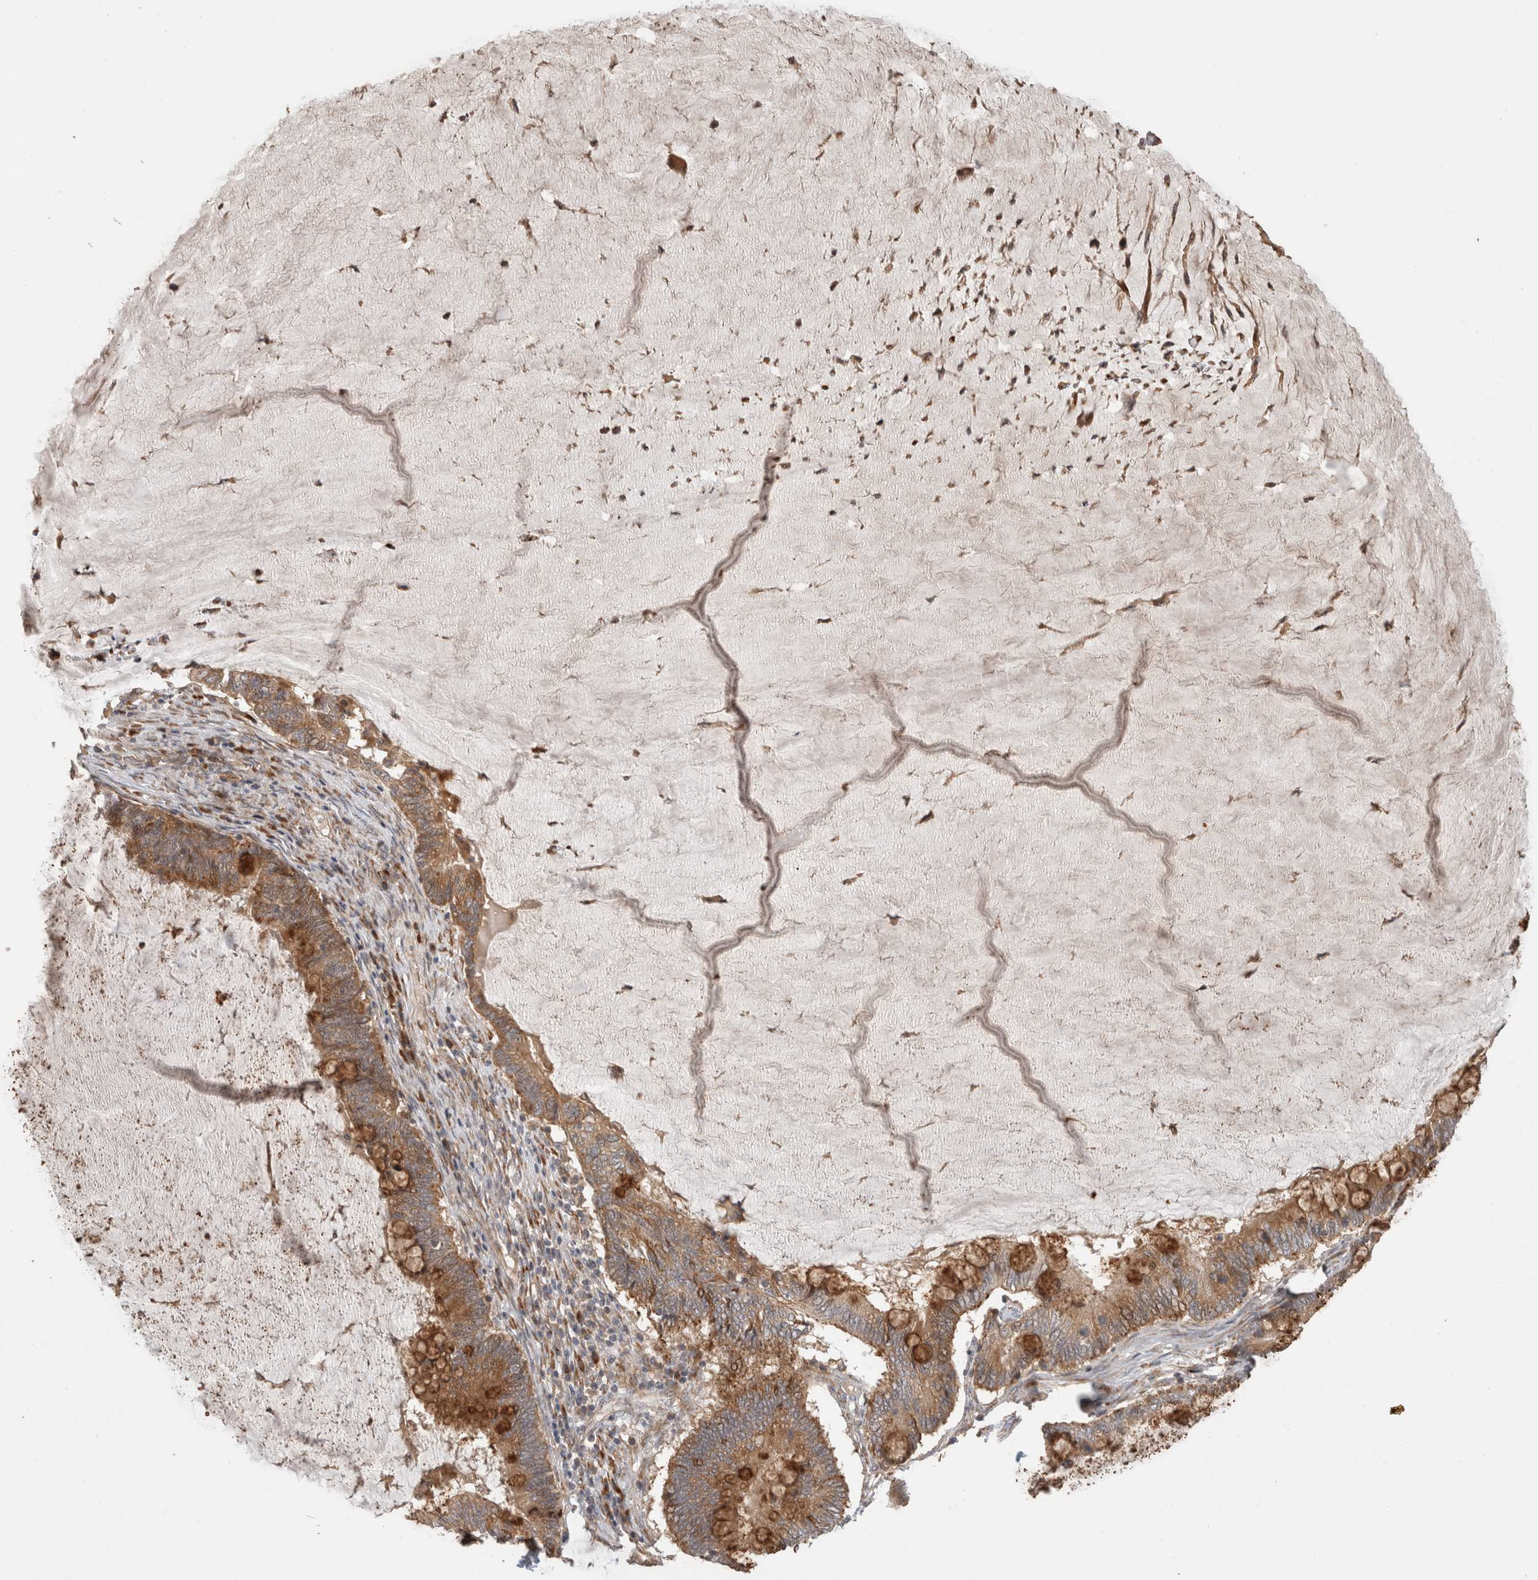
{"staining": {"intensity": "strong", "quantity": ">75%", "location": "cytoplasmic/membranous"}, "tissue": "ovarian cancer", "cell_type": "Tumor cells", "image_type": "cancer", "snomed": [{"axis": "morphology", "description": "Cystadenocarcinoma, mucinous, NOS"}, {"axis": "topography", "description": "Ovary"}], "caption": "There is high levels of strong cytoplasmic/membranous positivity in tumor cells of ovarian mucinous cystadenocarcinoma, as demonstrated by immunohistochemical staining (brown color).", "gene": "PCDHB15", "patient": {"sex": "female", "age": 61}}